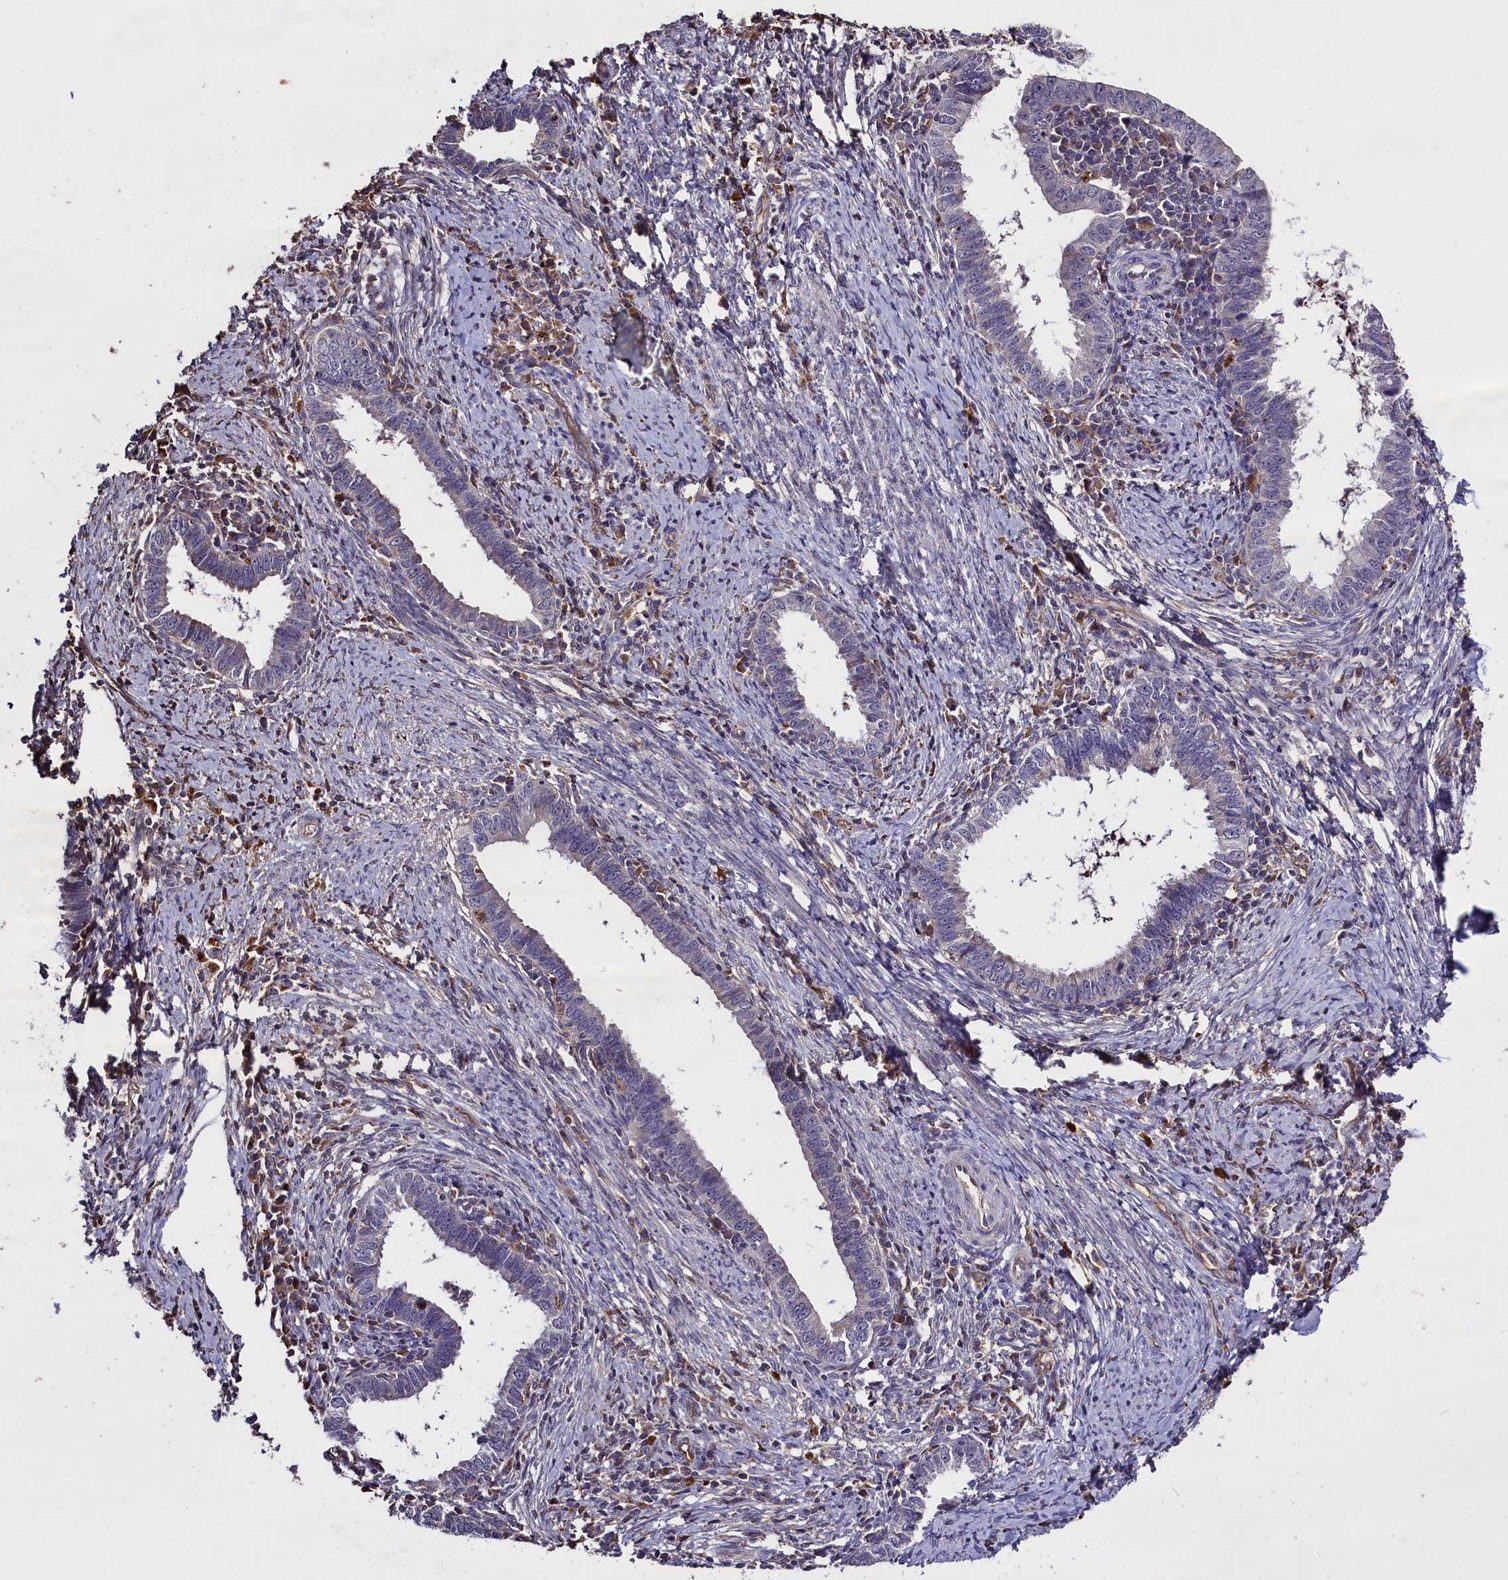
{"staining": {"intensity": "negative", "quantity": "none", "location": "none"}, "tissue": "cervical cancer", "cell_type": "Tumor cells", "image_type": "cancer", "snomed": [{"axis": "morphology", "description": "Adenocarcinoma, NOS"}, {"axis": "topography", "description": "Cervix"}], "caption": "Immunohistochemistry of human cervical adenocarcinoma displays no expression in tumor cells.", "gene": "CLRN2", "patient": {"sex": "female", "age": 36}}